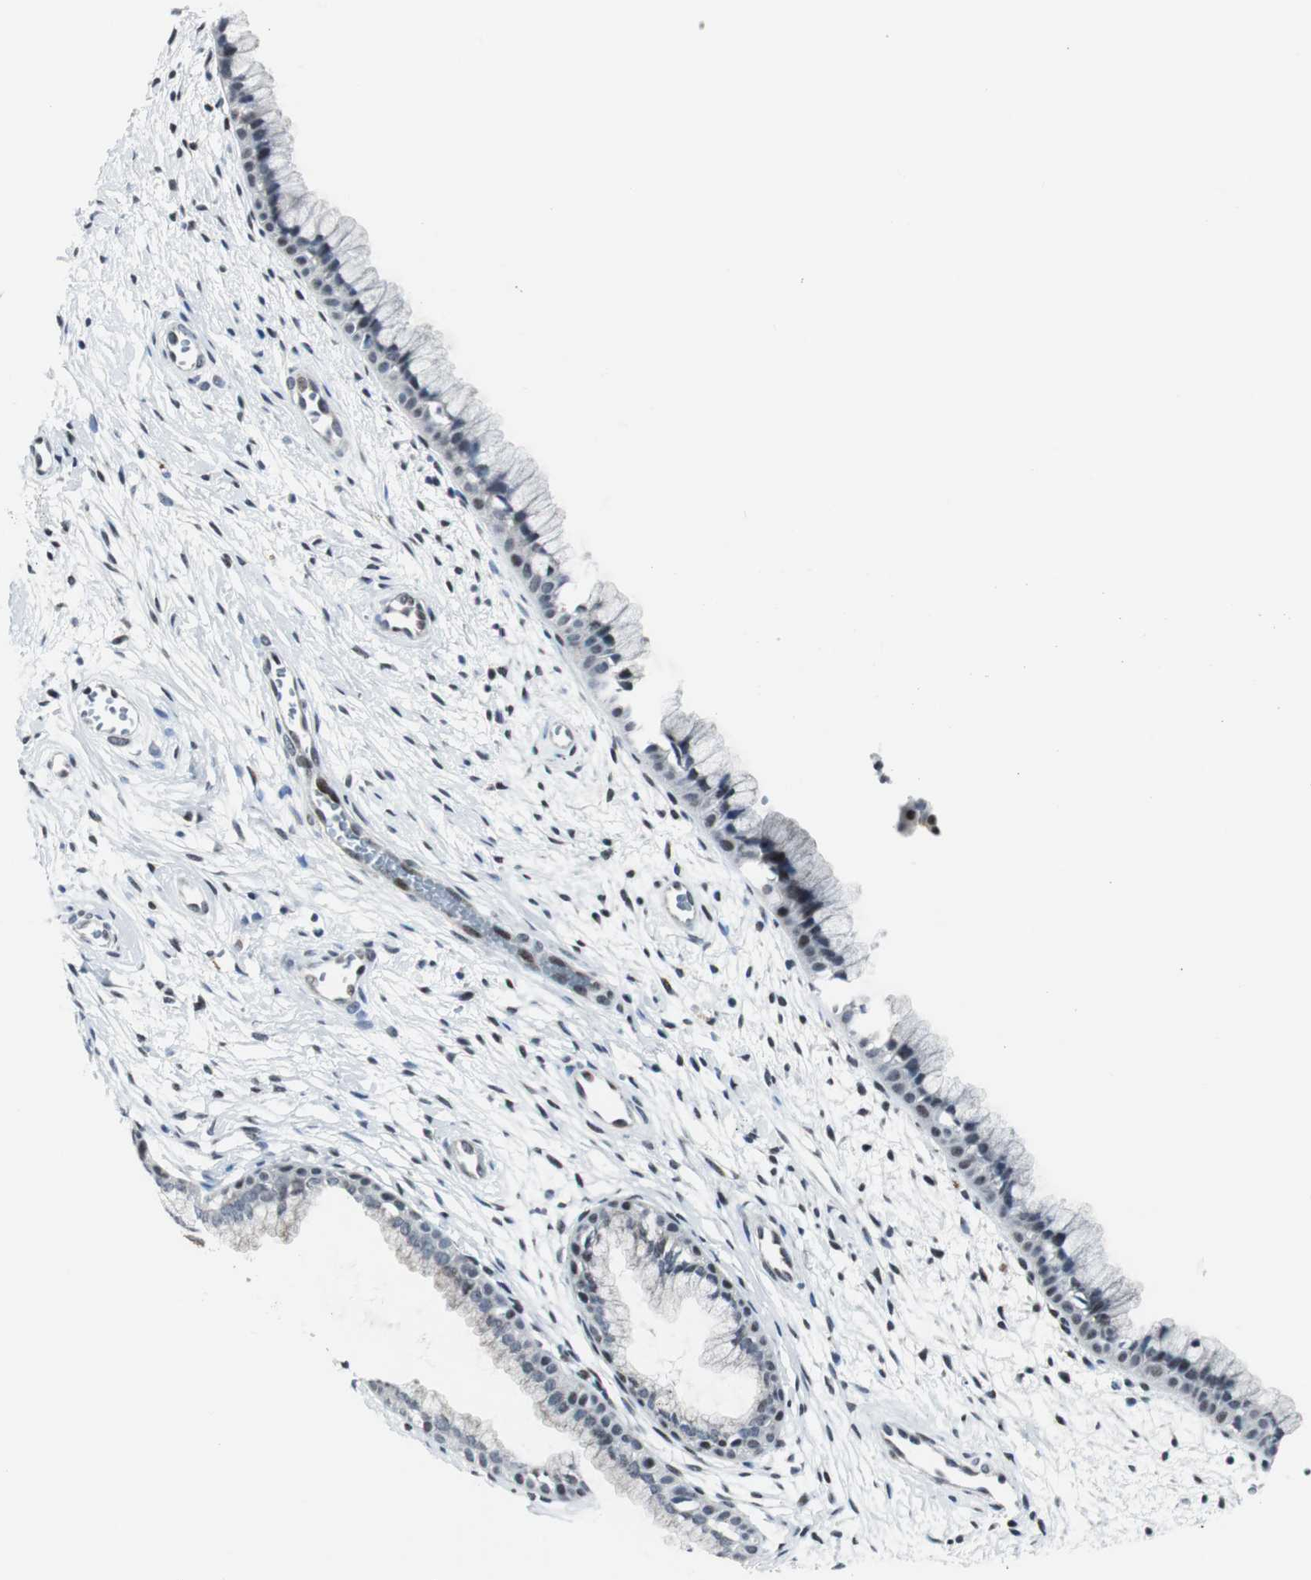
{"staining": {"intensity": "weak", "quantity": "25%-75%", "location": "nuclear"}, "tissue": "cervix", "cell_type": "Glandular cells", "image_type": "normal", "snomed": [{"axis": "morphology", "description": "Normal tissue, NOS"}, {"axis": "topography", "description": "Cervix"}], "caption": "This is a micrograph of IHC staining of benign cervix, which shows weak expression in the nuclear of glandular cells.", "gene": "MTA1", "patient": {"sex": "female", "age": 39}}